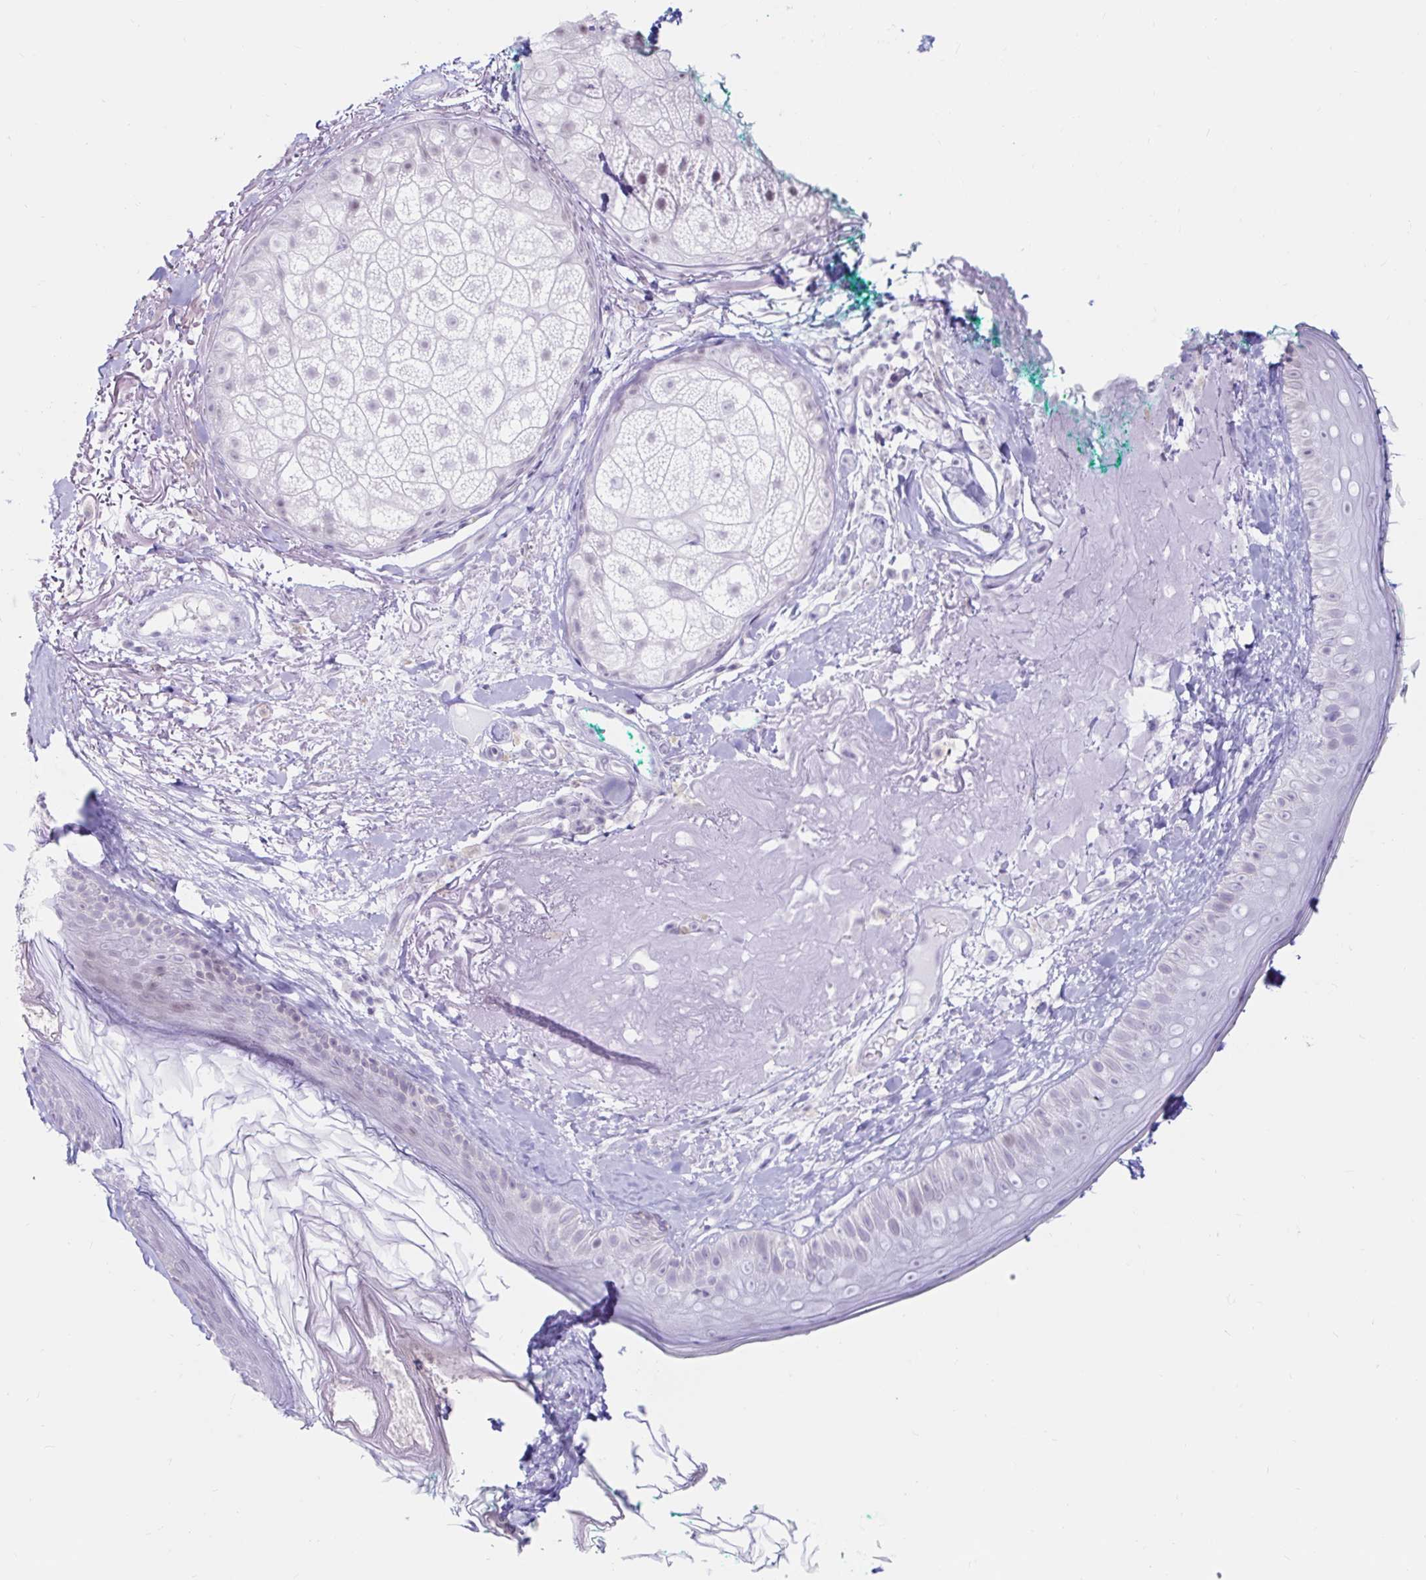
{"staining": {"intensity": "negative", "quantity": "none", "location": "none"}, "tissue": "skin", "cell_type": "Fibroblasts", "image_type": "normal", "snomed": [{"axis": "morphology", "description": "Normal tissue, NOS"}, {"axis": "topography", "description": "Skin"}], "caption": "Immunohistochemical staining of benign skin exhibits no significant staining in fibroblasts. Nuclei are stained in blue.", "gene": "BEST1", "patient": {"sex": "male", "age": 73}}